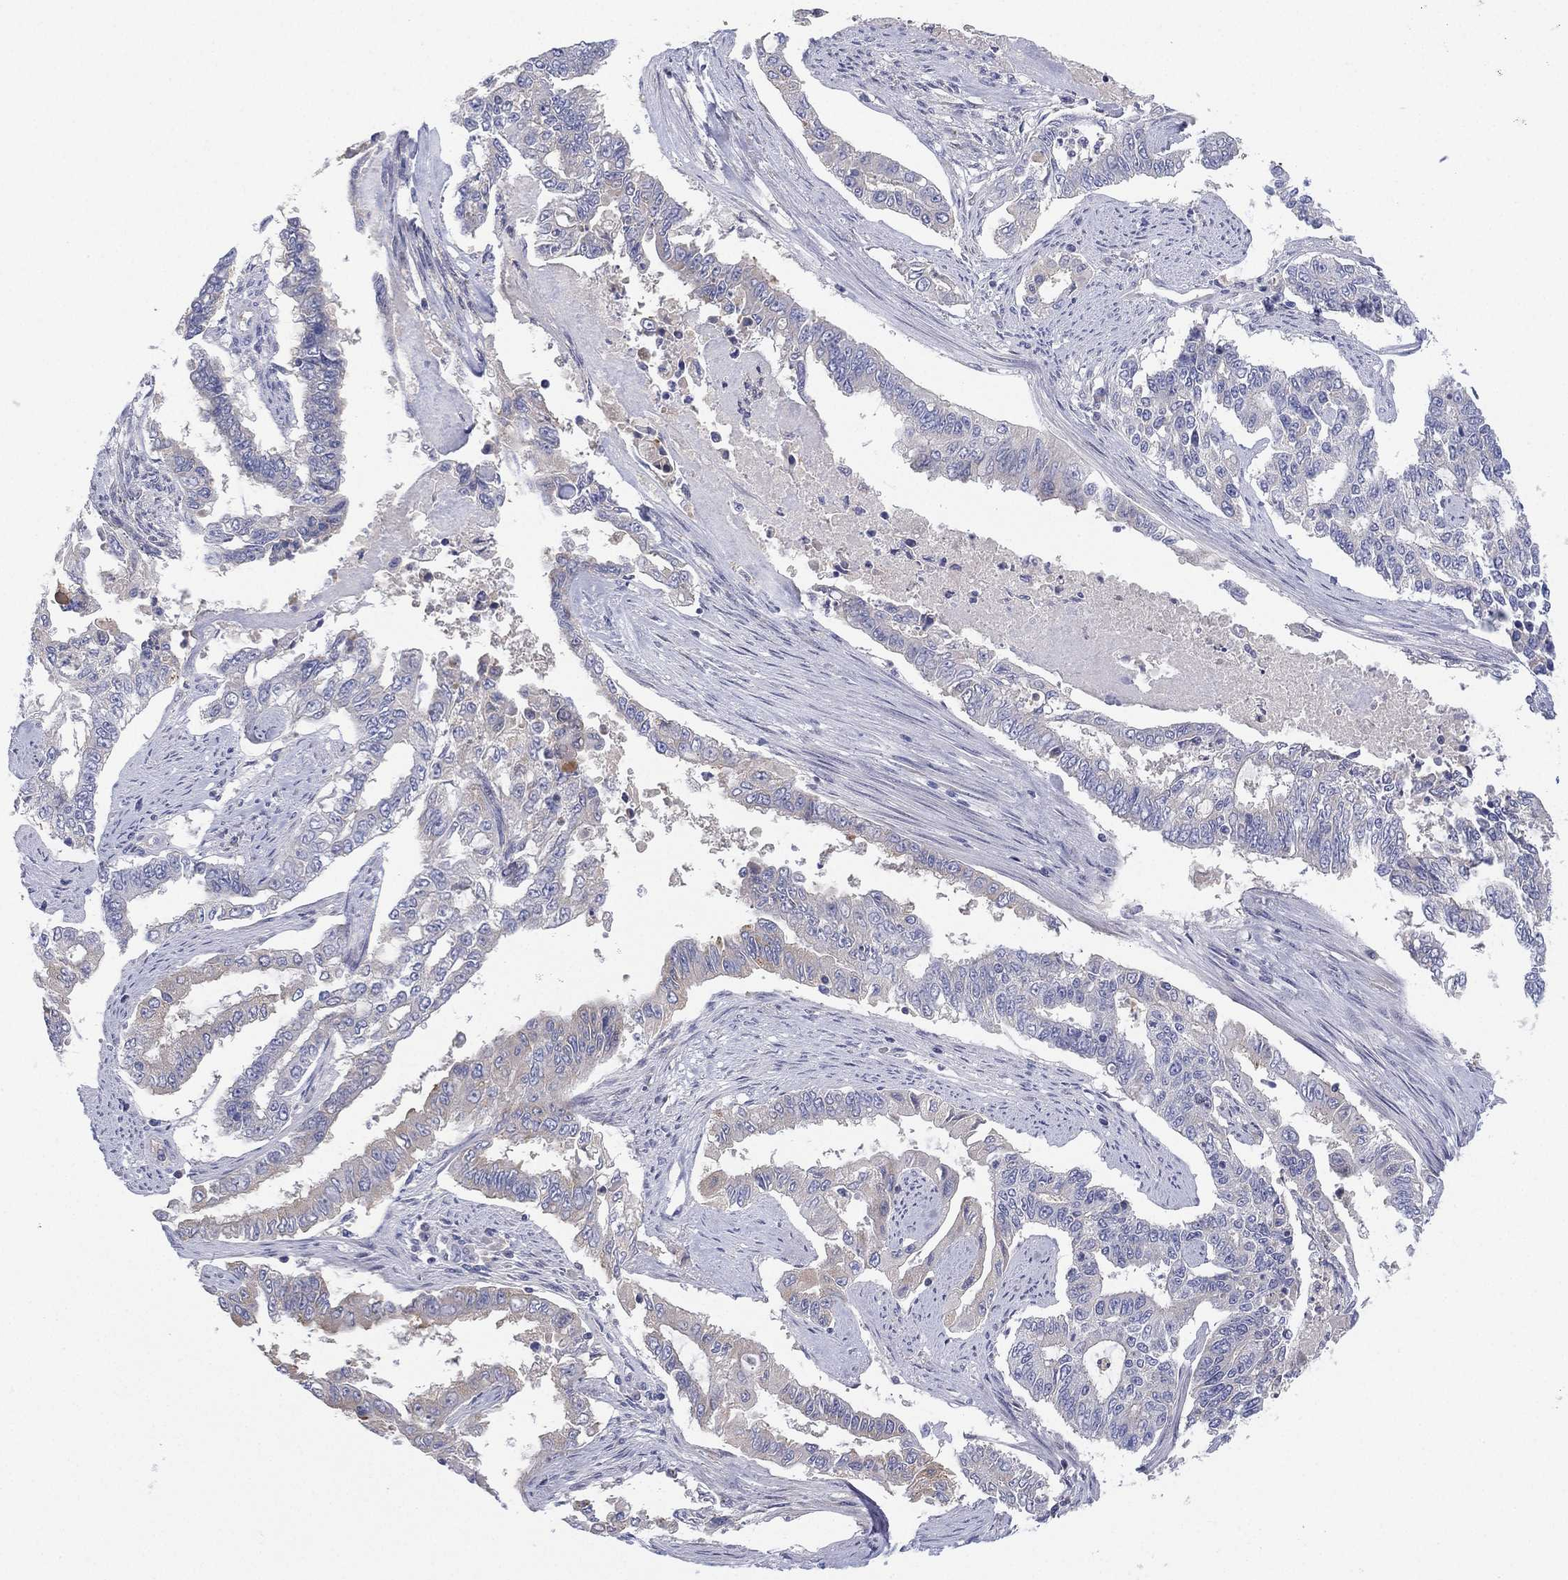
{"staining": {"intensity": "negative", "quantity": "none", "location": "none"}, "tissue": "endometrial cancer", "cell_type": "Tumor cells", "image_type": "cancer", "snomed": [{"axis": "morphology", "description": "Adenocarcinoma, NOS"}, {"axis": "topography", "description": "Uterus"}], "caption": "The IHC photomicrograph has no significant positivity in tumor cells of adenocarcinoma (endometrial) tissue.", "gene": "CYP2D6", "patient": {"sex": "female", "age": 59}}